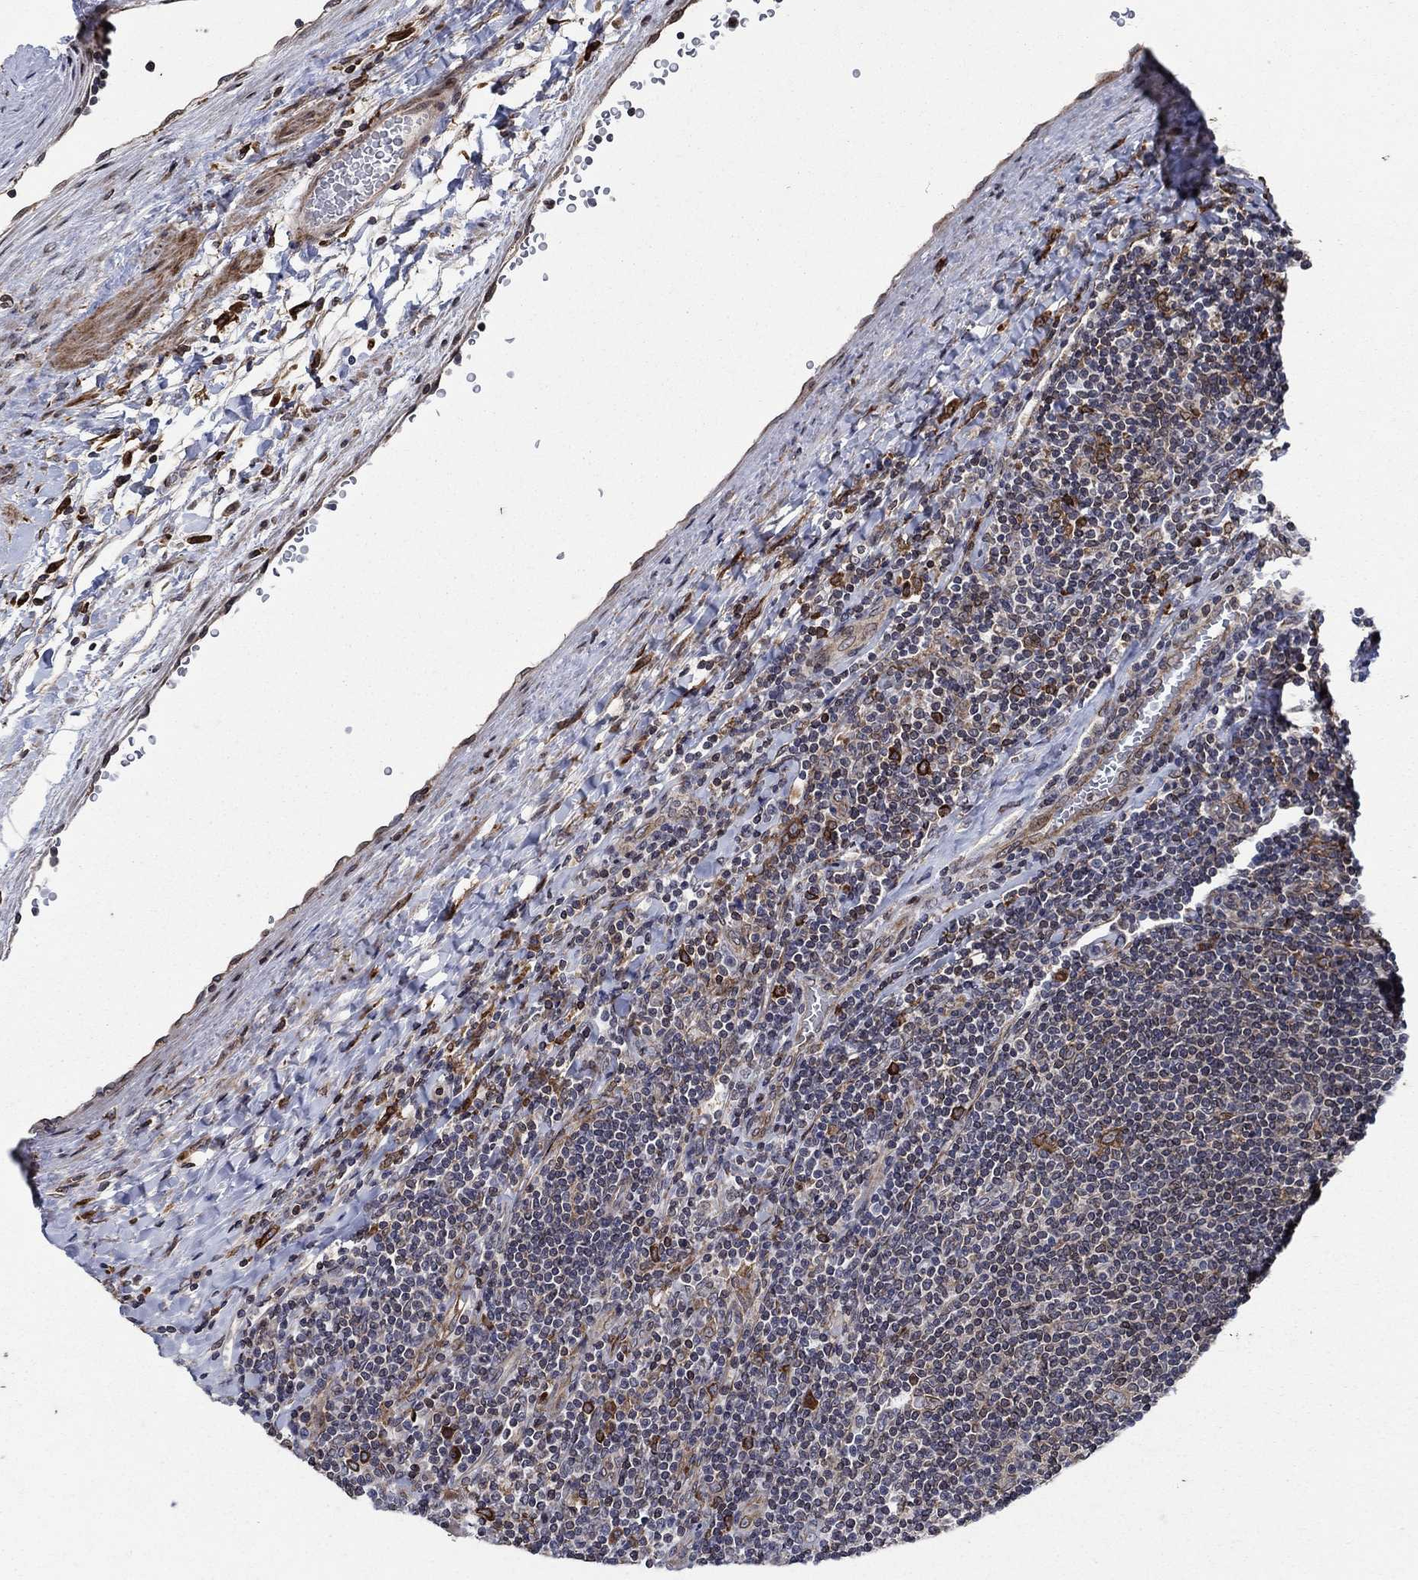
{"staining": {"intensity": "moderate", "quantity": "<25%", "location": "cytoplasmic/membranous"}, "tissue": "lymphoma", "cell_type": "Tumor cells", "image_type": "cancer", "snomed": [{"axis": "morphology", "description": "Hodgkin's disease, NOS"}, {"axis": "topography", "description": "Lymph node"}], "caption": "High-magnification brightfield microscopy of lymphoma stained with DAB (3,3'-diaminobenzidine) (brown) and counterstained with hematoxylin (blue). tumor cells exhibit moderate cytoplasmic/membranous positivity is present in about<25% of cells. (DAB IHC, brown staining for protein, blue staining for nuclei).", "gene": "DHRS7", "patient": {"sex": "male", "age": 40}}